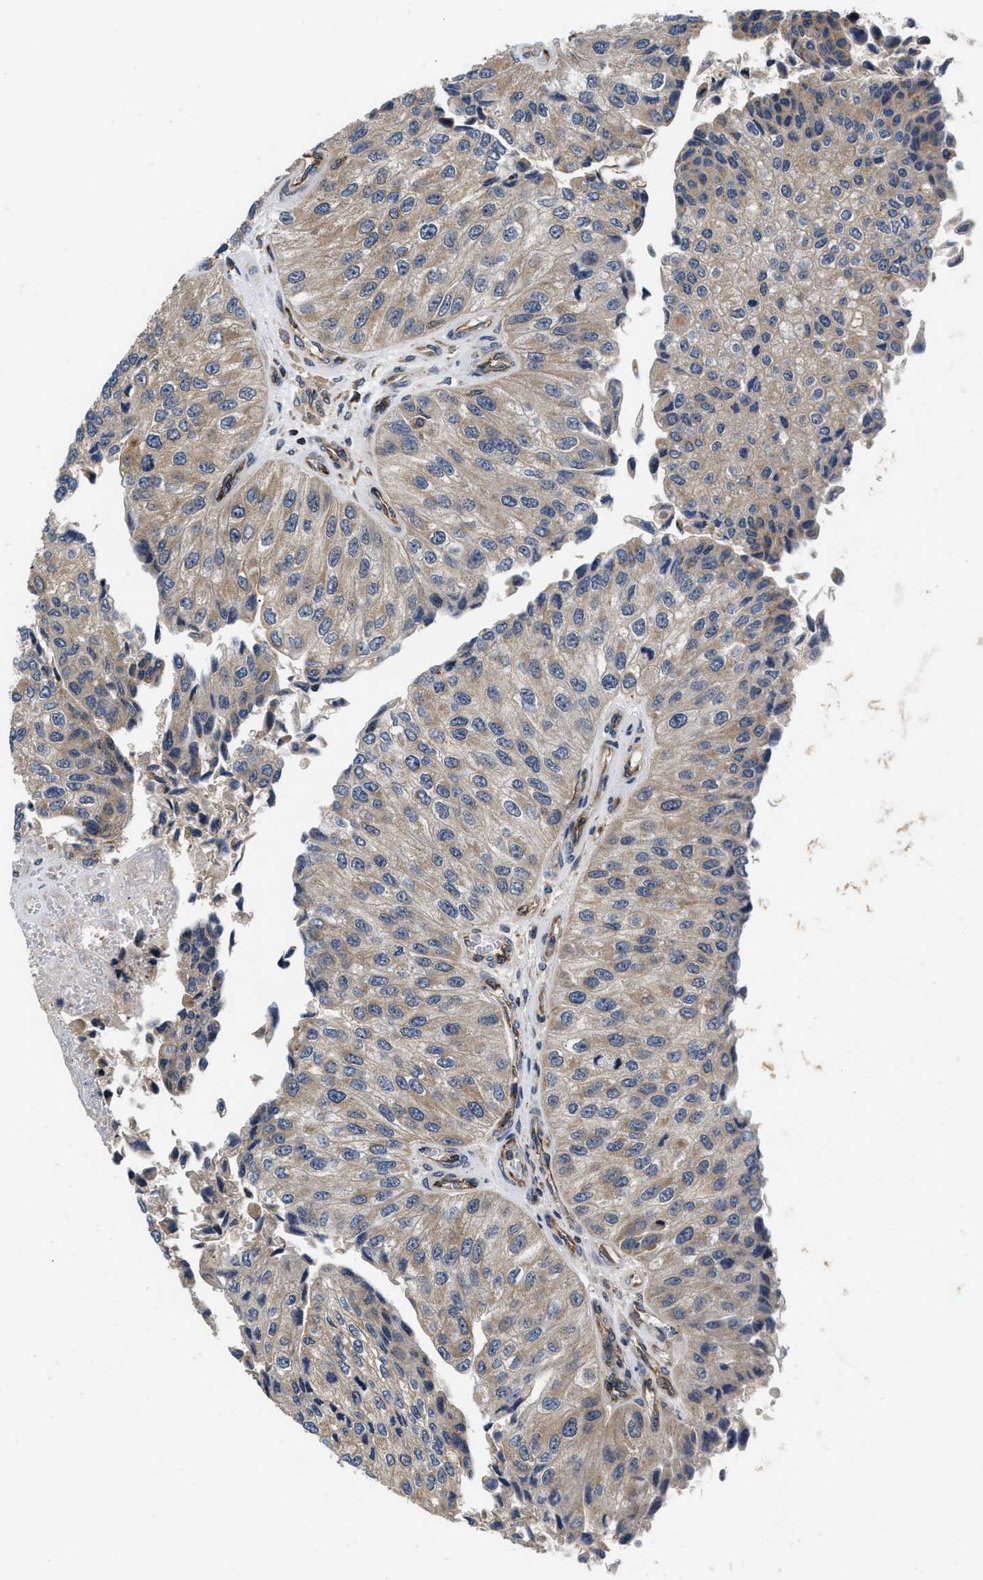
{"staining": {"intensity": "weak", "quantity": "25%-75%", "location": "cytoplasmic/membranous"}, "tissue": "urothelial cancer", "cell_type": "Tumor cells", "image_type": "cancer", "snomed": [{"axis": "morphology", "description": "Urothelial carcinoma, High grade"}, {"axis": "topography", "description": "Kidney"}, {"axis": "topography", "description": "Urinary bladder"}], "caption": "An immunohistochemistry (IHC) photomicrograph of neoplastic tissue is shown. Protein staining in brown shows weak cytoplasmic/membranous positivity in urothelial cancer within tumor cells.", "gene": "HMGCR", "patient": {"sex": "male", "age": 77}}